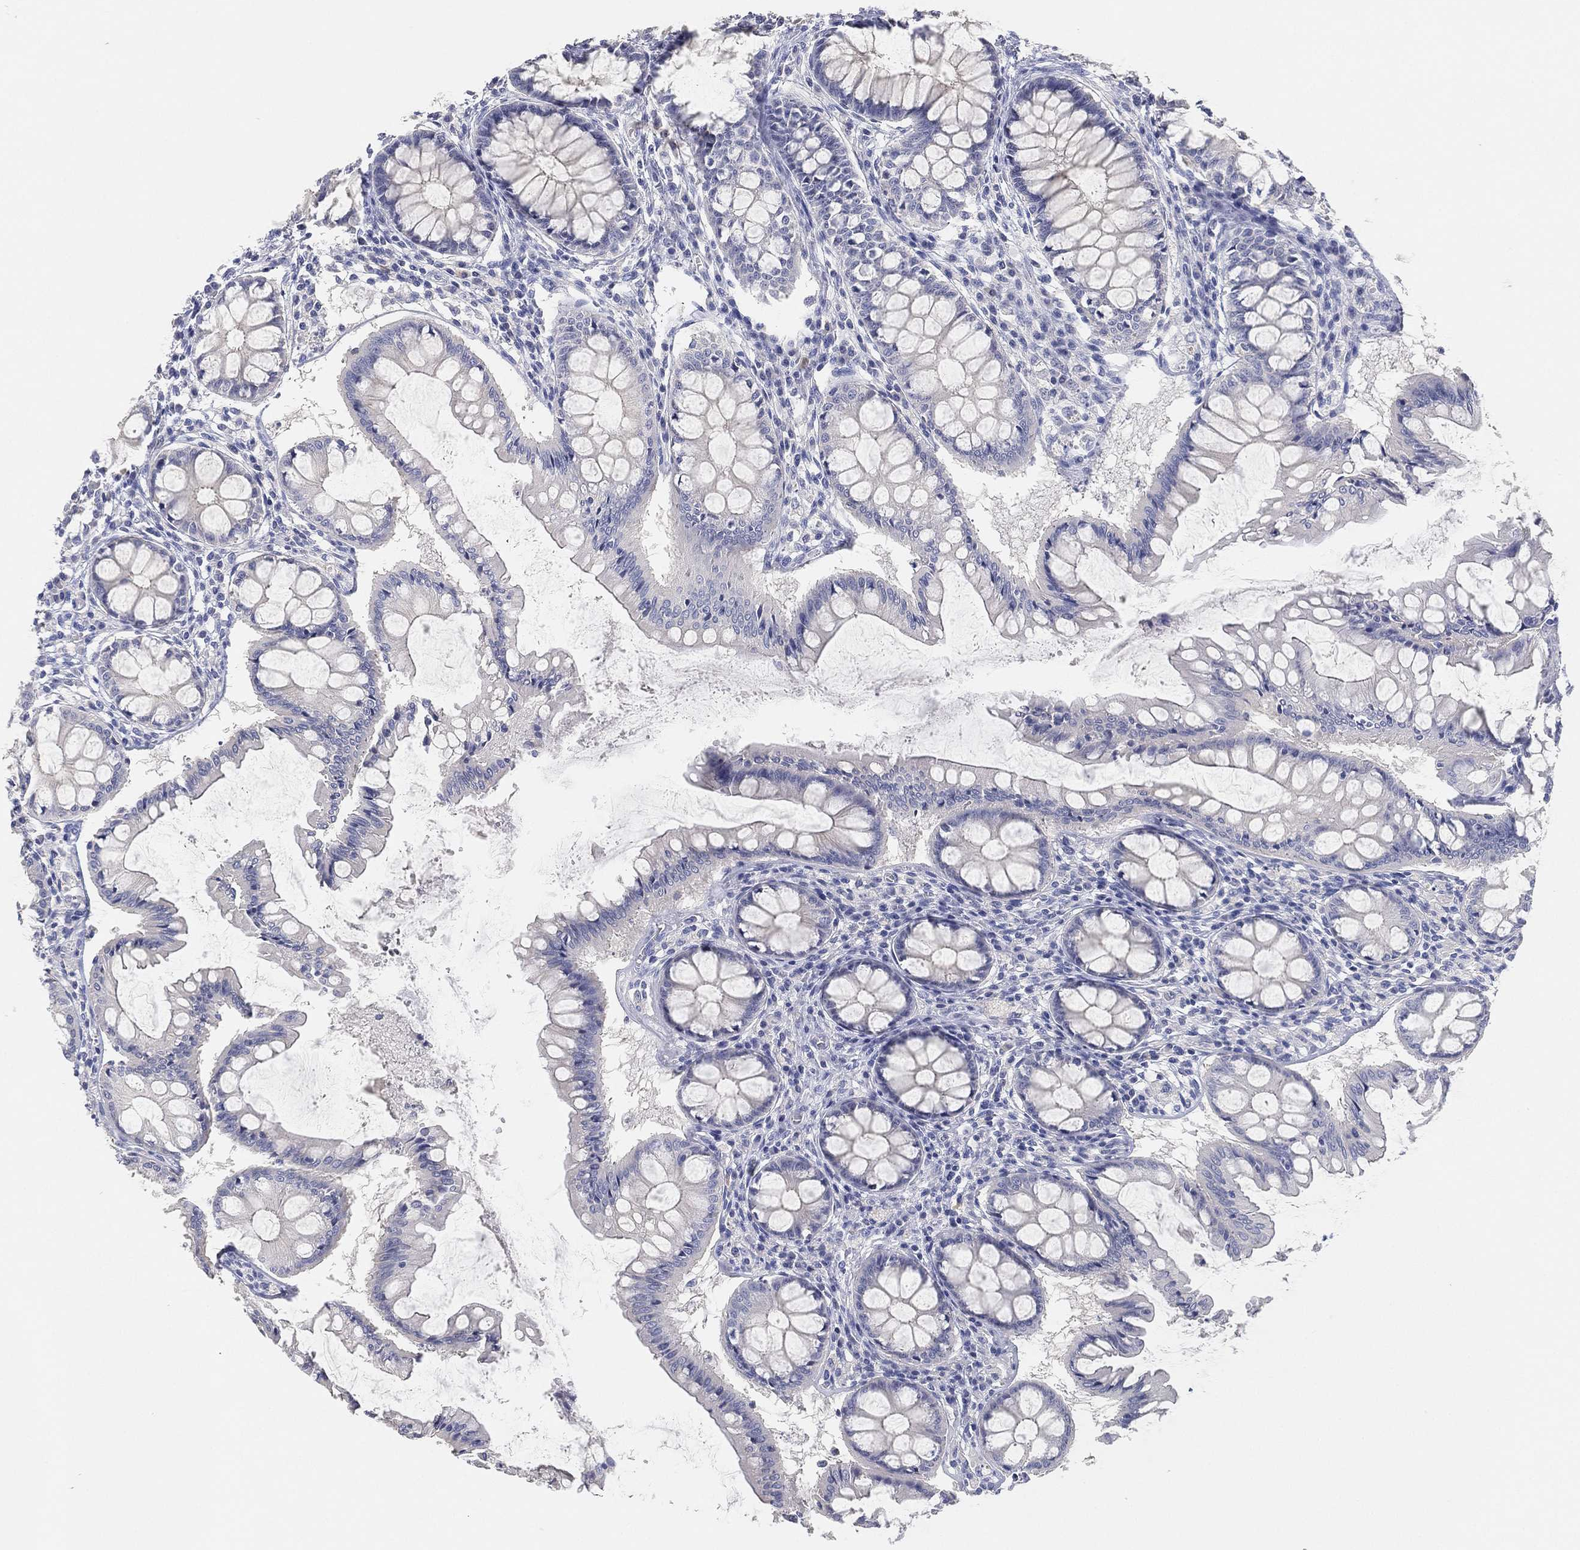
{"staining": {"intensity": "negative", "quantity": "none", "location": "none"}, "tissue": "colon", "cell_type": "Endothelial cells", "image_type": "normal", "snomed": [{"axis": "morphology", "description": "Normal tissue, NOS"}, {"axis": "topography", "description": "Colon"}], "caption": "IHC of normal human colon shows no positivity in endothelial cells.", "gene": "FAM187B", "patient": {"sex": "female", "age": 65}}